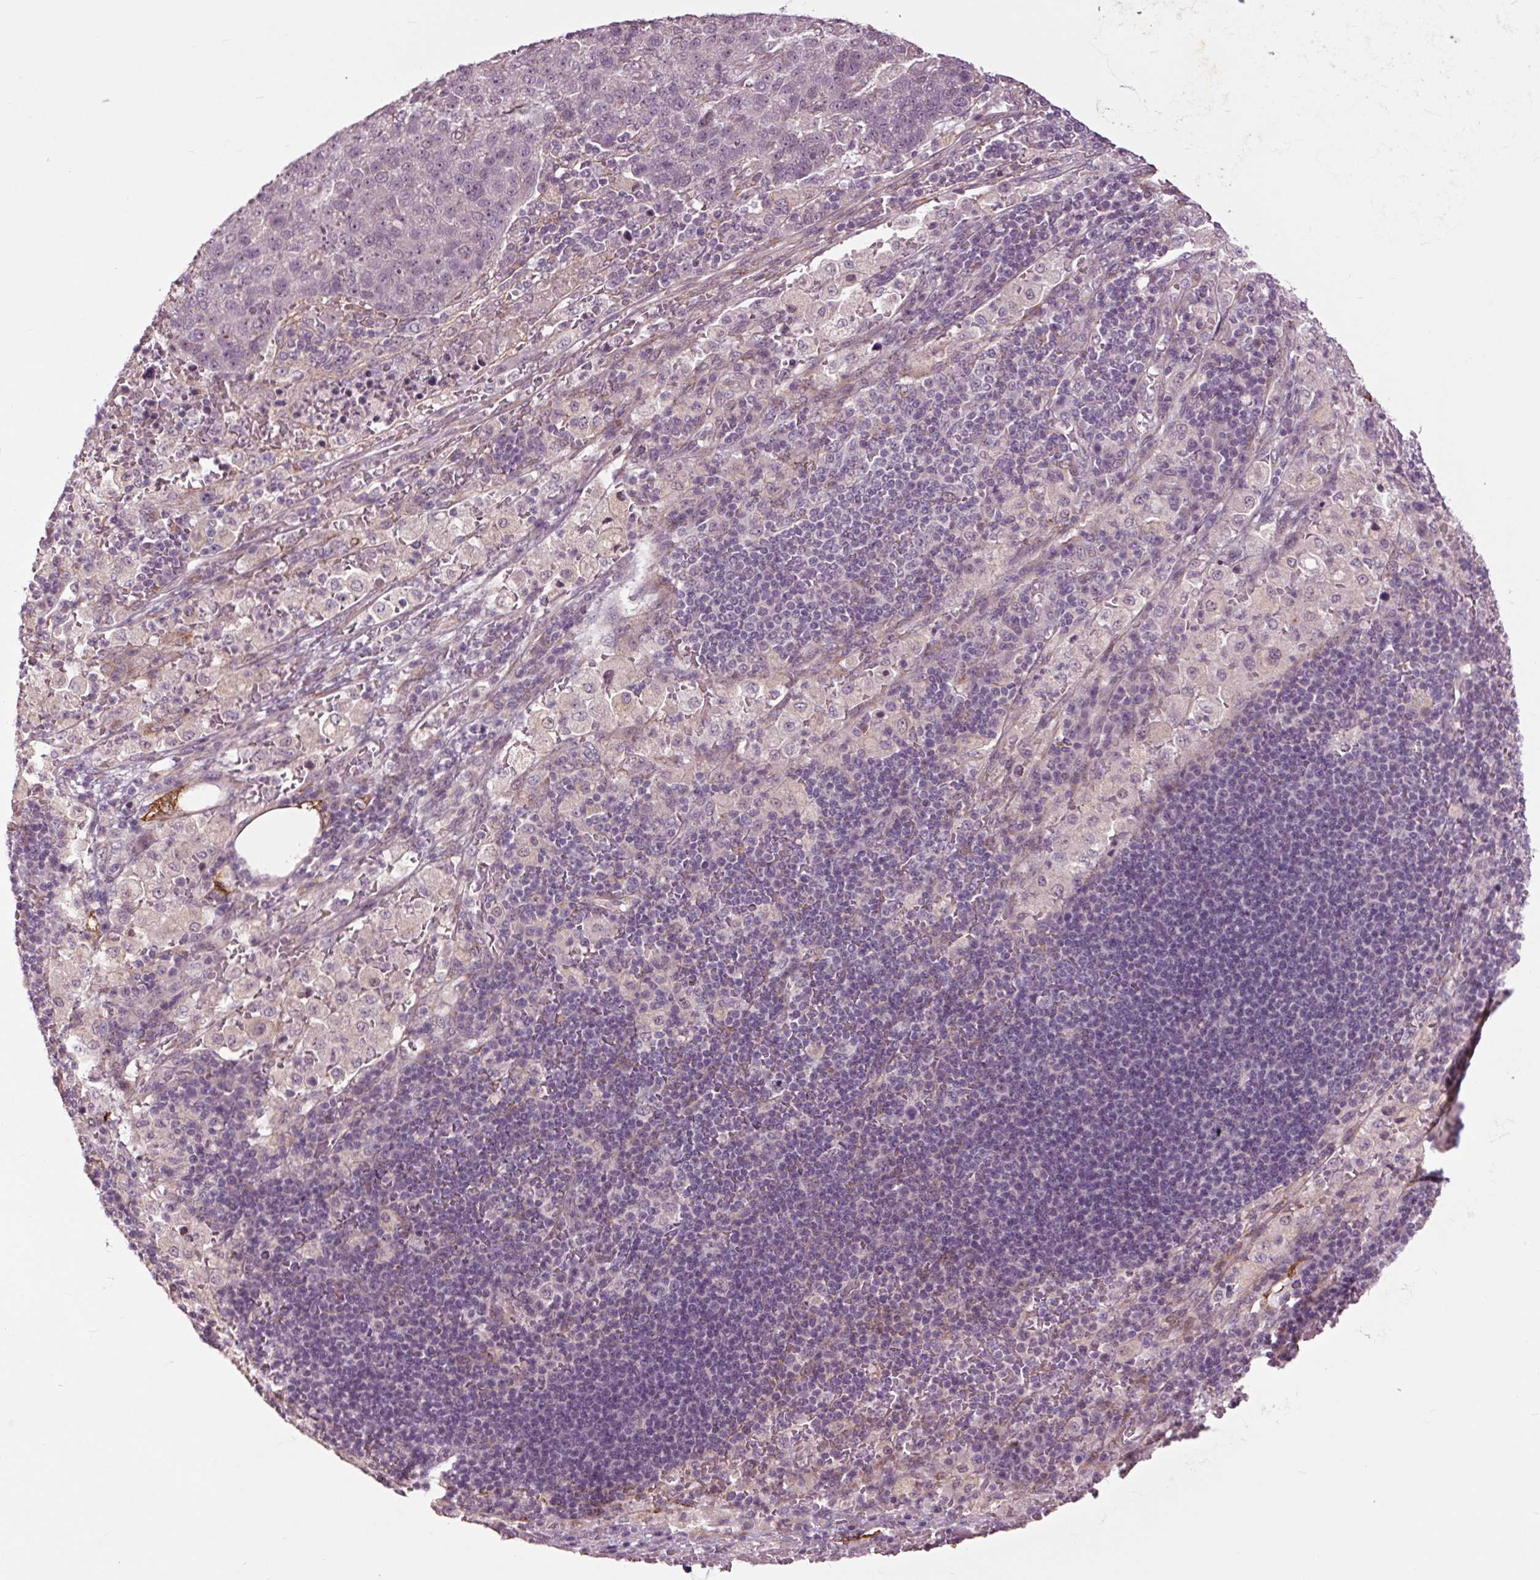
{"staining": {"intensity": "negative", "quantity": "none", "location": "none"}, "tissue": "pancreatic cancer", "cell_type": "Tumor cells", "image_type": "cancer", "snomed": [{"axis": "morphology", "description": "Adenocarcinoma, NOS"}, {"axis": "topography", "description": "Pancreas"}], "caption": "A photomicrograph of human pancreatic cancer is negative for staining in tumor cells.", "gene": "HAUS5", "patient": {"sex": "female", "age": 61}}